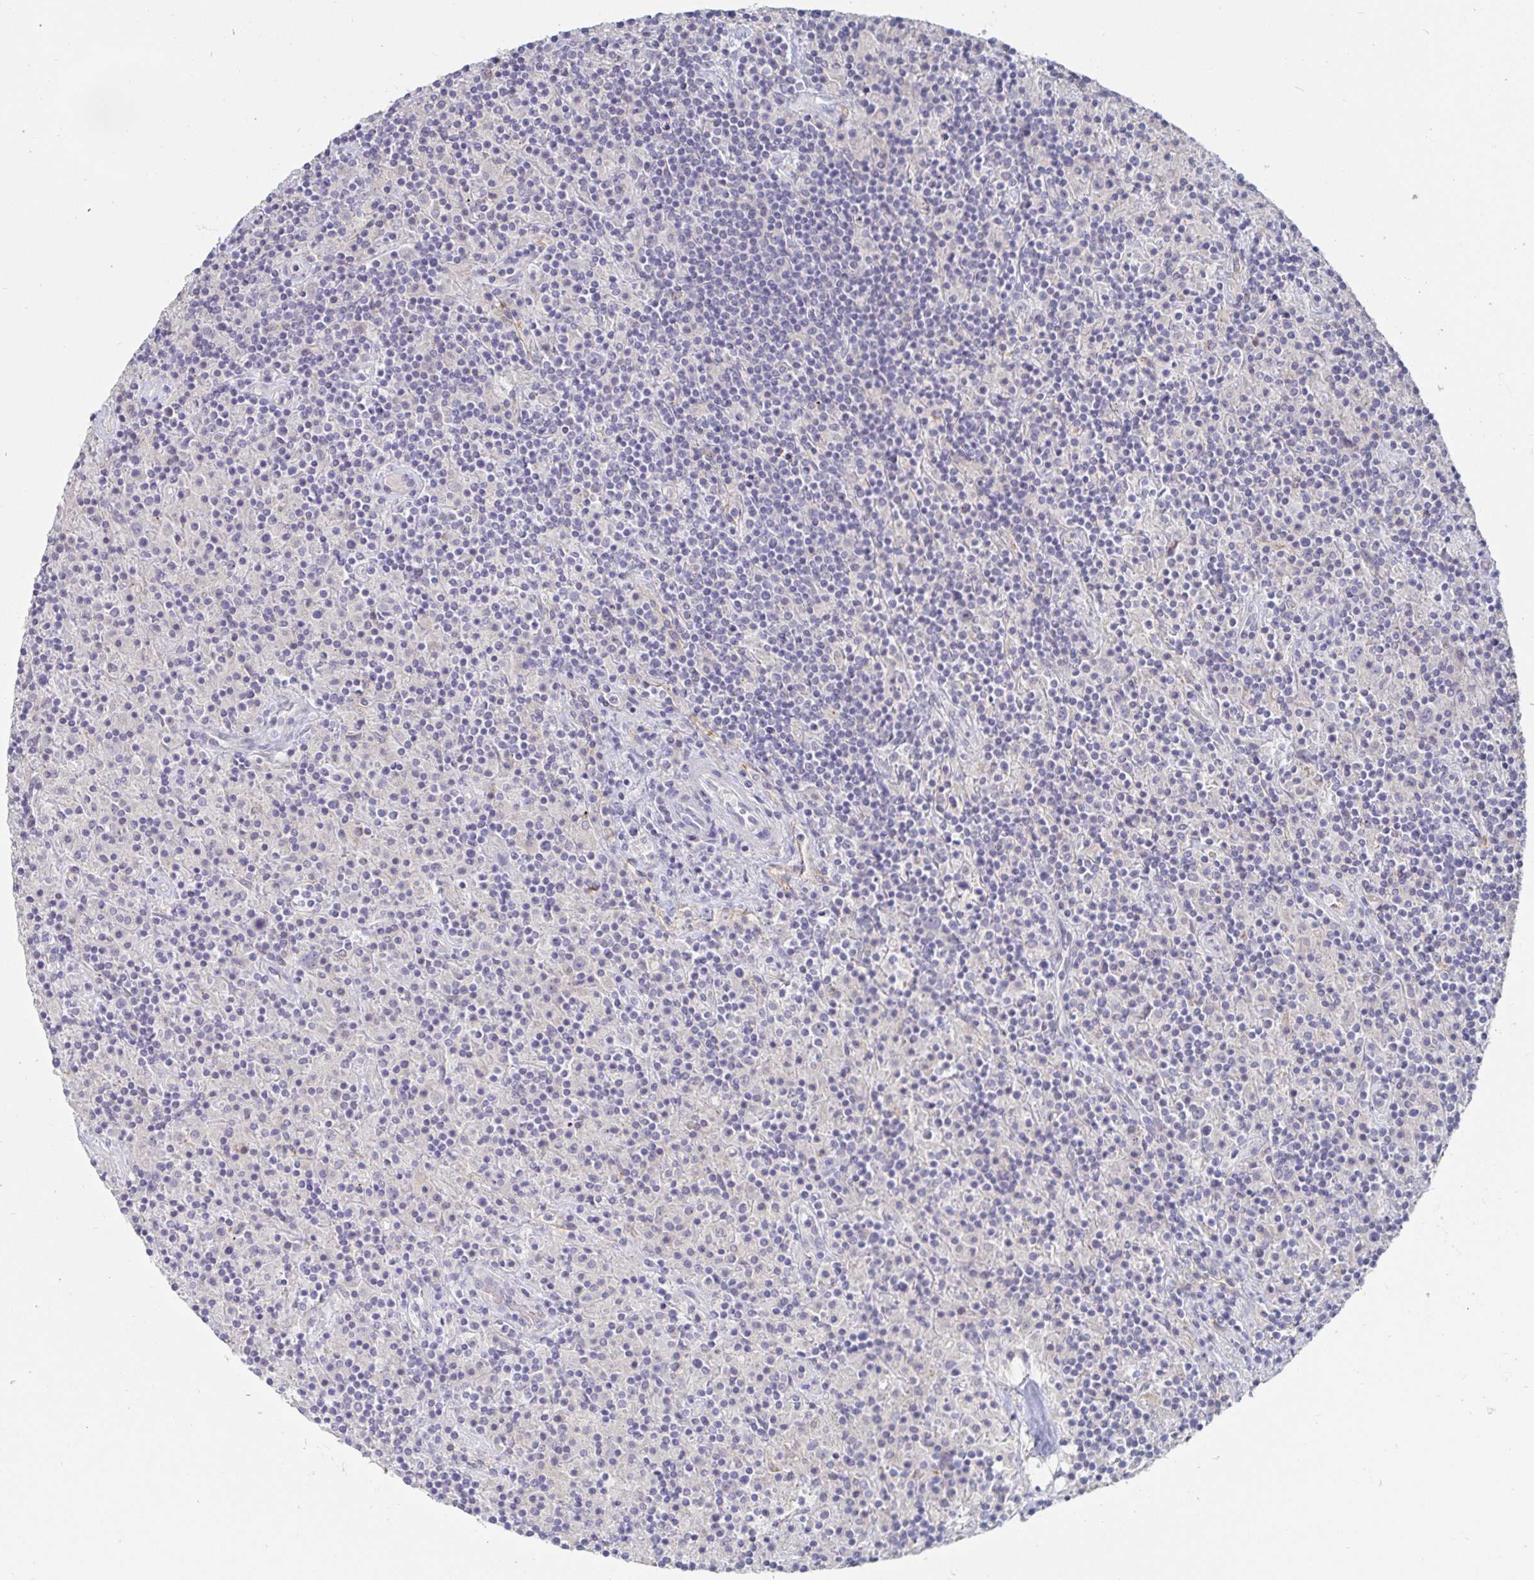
{"staining": {"intensity": "negative", "quantity": "none", "location": "none"}, "tissue": "lymphoma", "cell_type": "Tumor cells", "image_type": "cancer", "snomed": [{"axis": "morphology", "description": "Hodgkin's disease, NOS"}, {"axis": "topography", "description": "Lymph node"}], "caption": "Human lymphoma stained for a protein using immunohistochemistry (IHC) demonstrates no expression in tumor cells.", "gene": "SPPL3", "patient": {"sex": "male", "age": 70}}